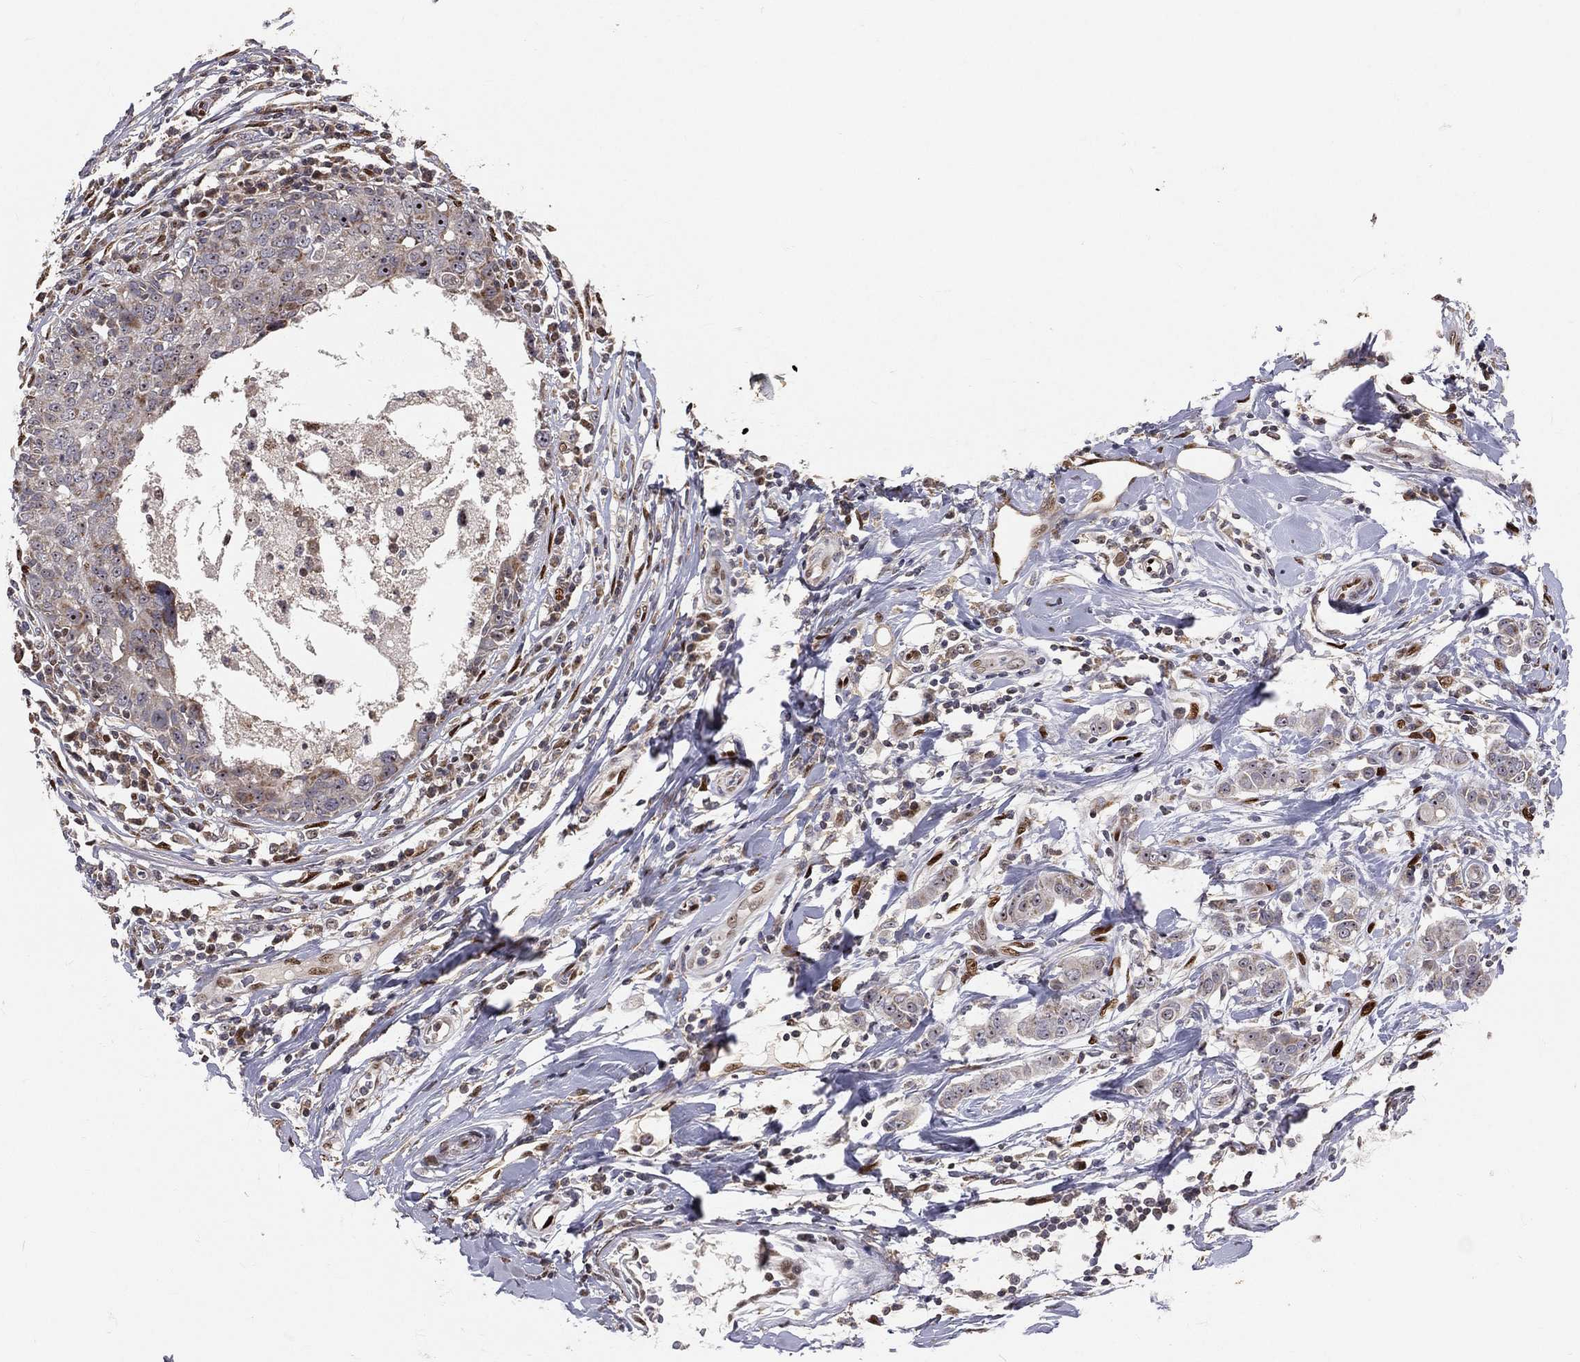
{"staining": {"intensity": "negative", "quantity": "none", "location": "none"}, "tissue": "breast cancer", "cell_type": "Tumor cells", "image_type": "cancer", "snomed": [{"axis": "morphology", "description": "Duct carcinoma"}, {"axis": "topography", "description": "Breast"}], "caption": "Histopathology image shows no protein positivity in tumor cells of breast infiltrating ductal carcinoma tissue.", "gene": "ZEB1", "patient": {"sex": "female", "age": 27}}